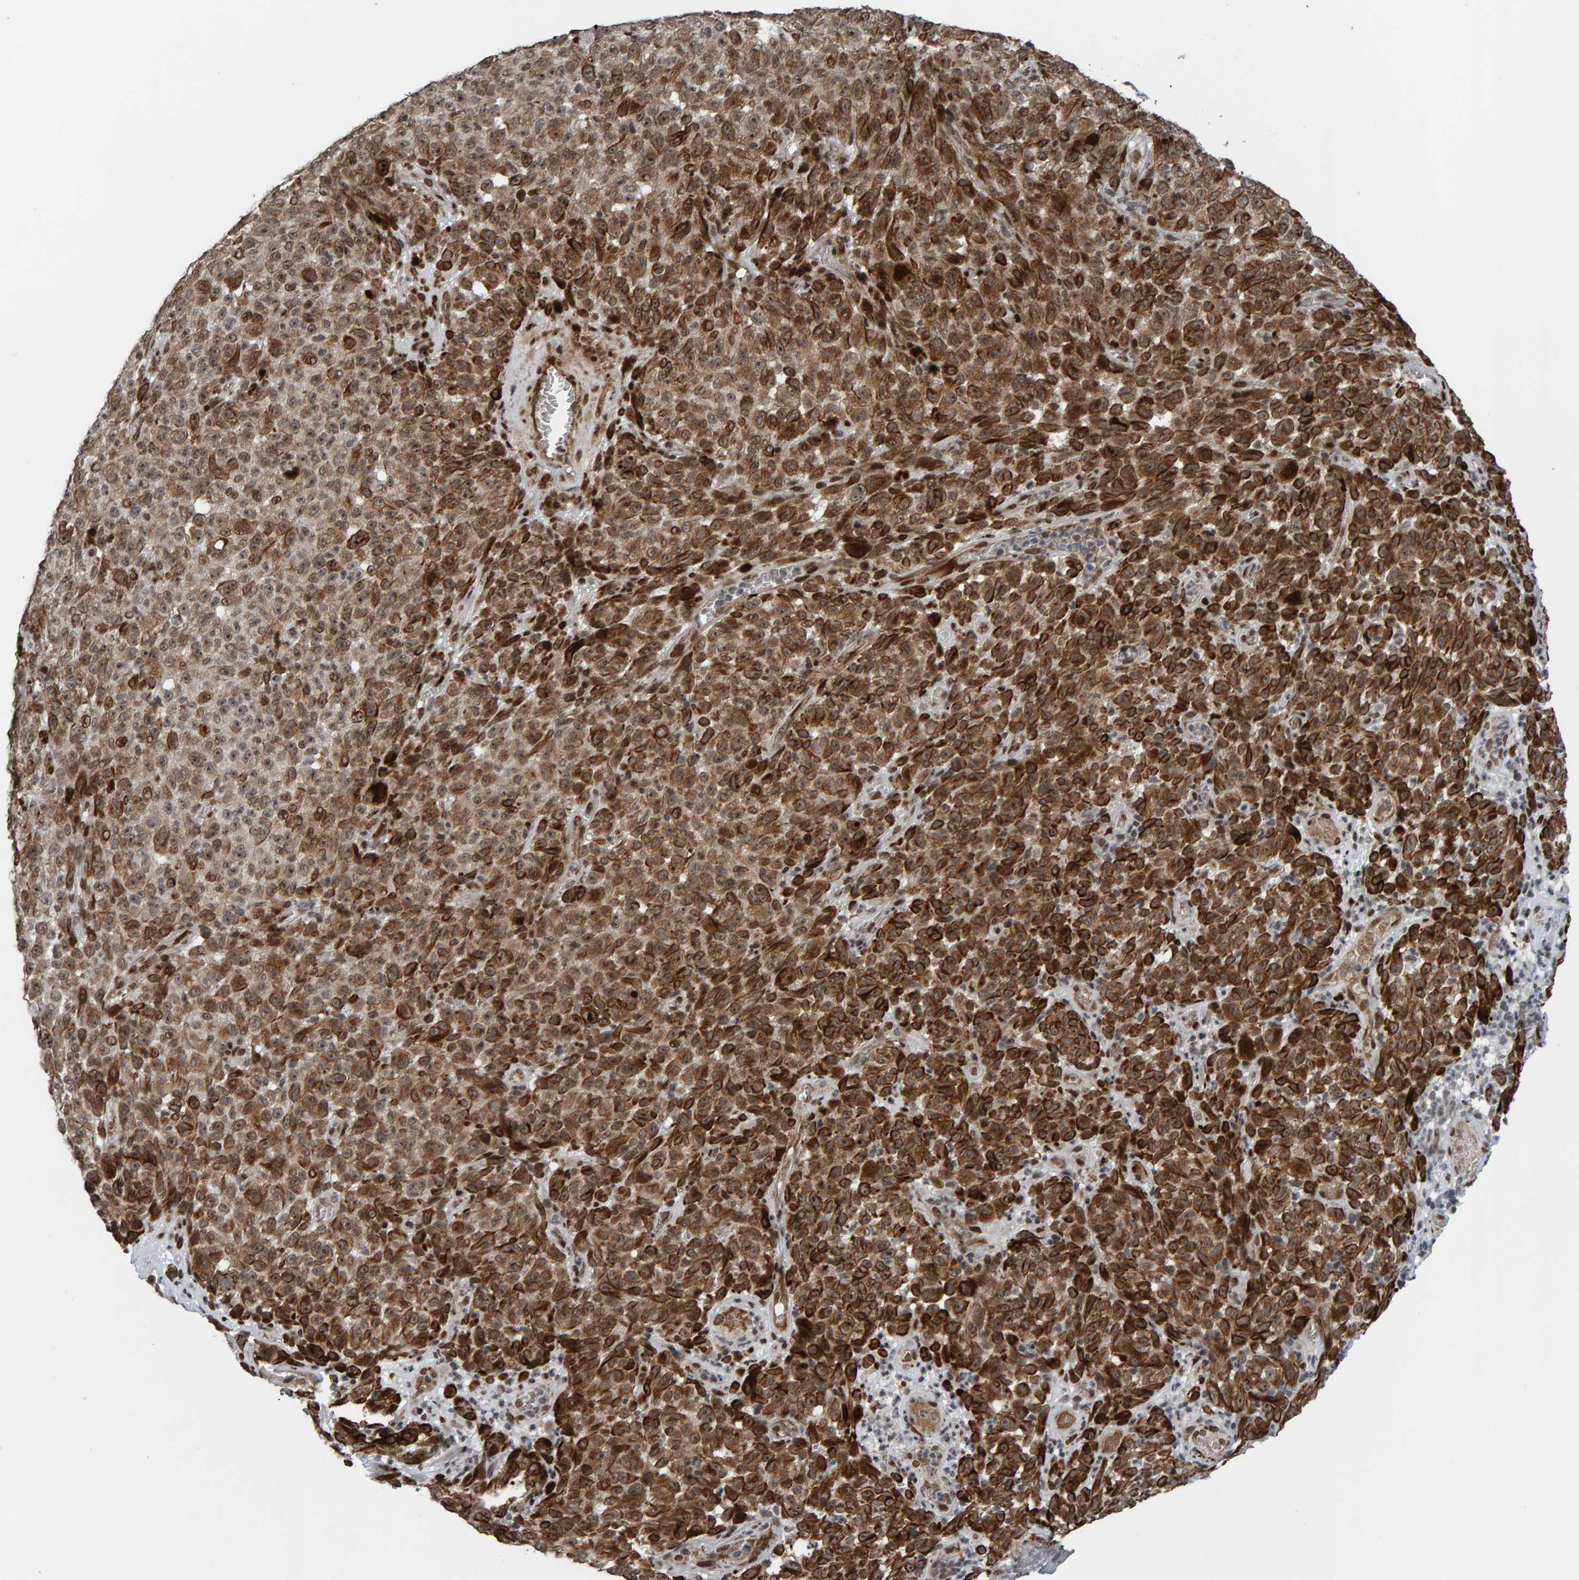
{"staining": {"intensity": "strong", "quantity": ">75%", "location": "cytoplasmic/membranous"}, "tissue": "melanoma", "cell_type": "Tumor cells", "image_type": "cancer", "snomed": [{"axis": "morphology", "description": "Malignant melanoma, NOS"}, {"axis": "topography", "description": "Skin"}], "caption": "A micrograph of human melanoma stained for a protein reveals strong cytoplasmic/membranous brown staining in tumor cells.", "gene": "ZNF366", "patient": {"sex": "female", "age": 82}}